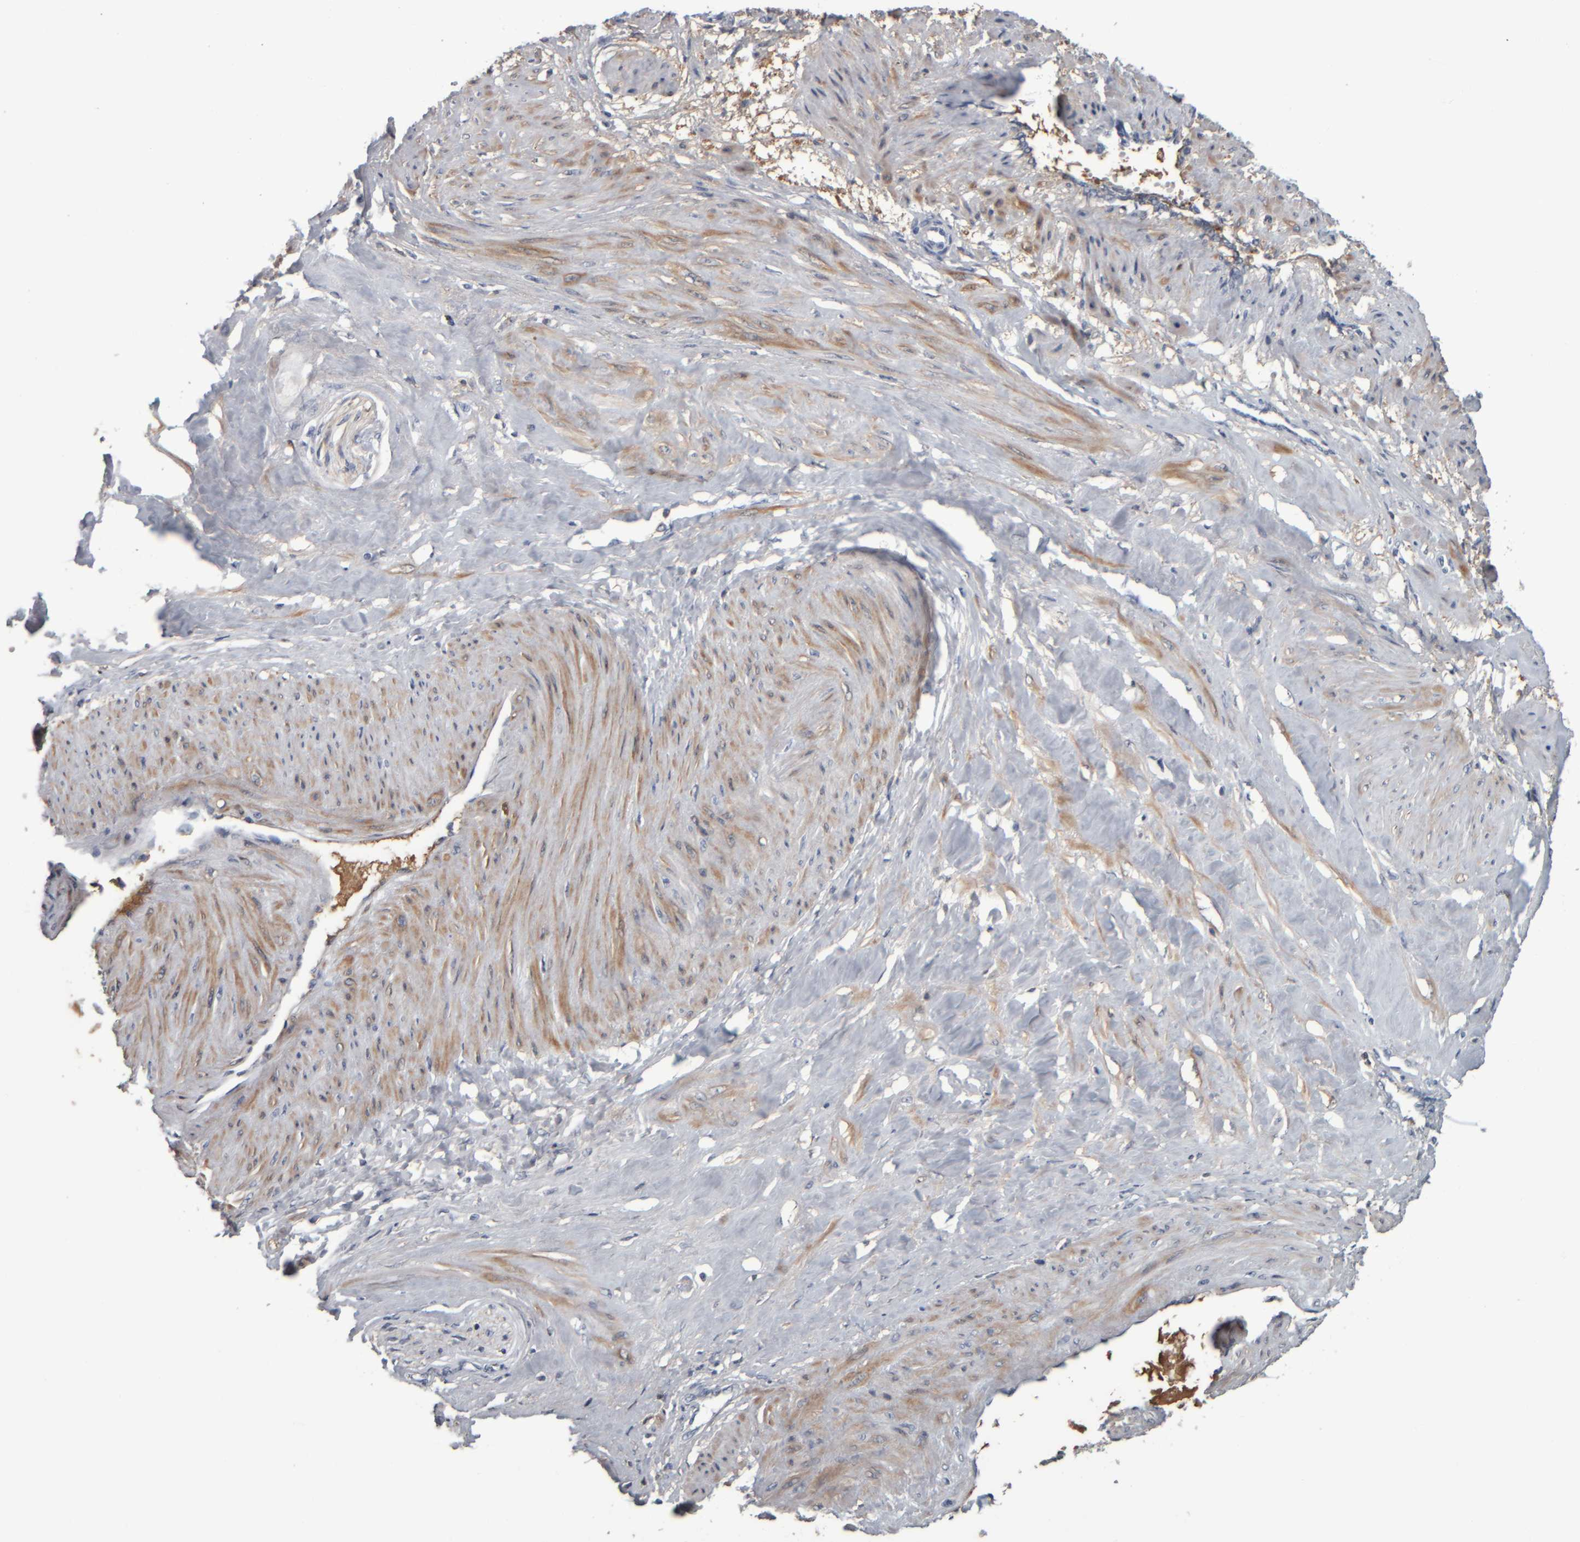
{"staining": {"intensity": "moderate", "quantity": "25%-75%", "location": "cytoplasmic/membranous"}, "tissue": "smooth muscle", "cell_type": "Smooth muscle cells", "image_type": "normal", "snomed": [{"axis": "morphology", "description": "Normal tissue, NOS"}, {"axis": "topography", "description": "Endometrium"}], "caption": "Human smooth muscle stained for a protein (brown) exhibits moderate cytoplasmic/membranous positive positivity in approximately 25%-75% of smooth muscle cells.", "gene": "CAVIN4", "patient": {"sex": "female", "age": 33}}